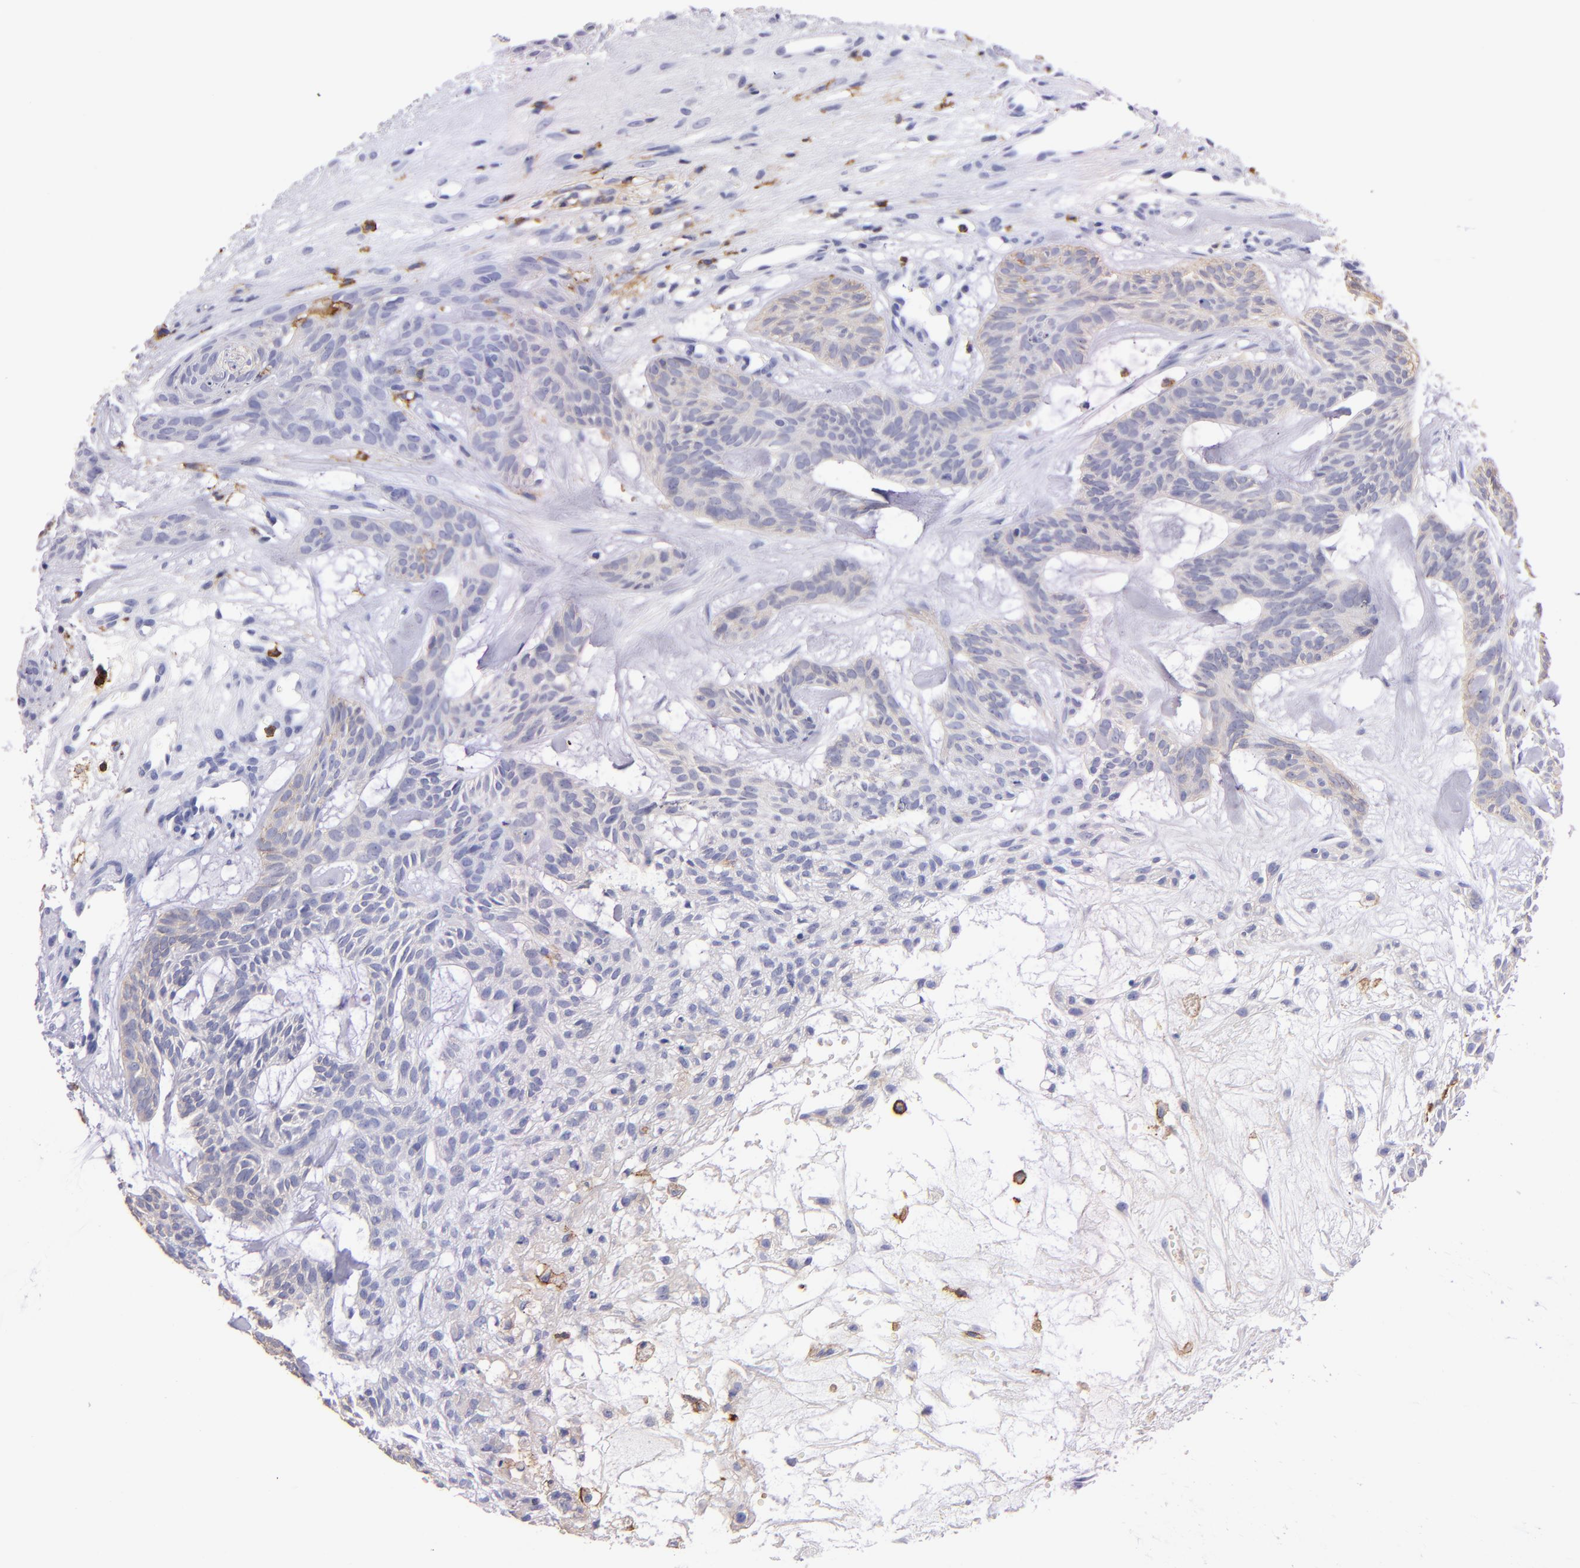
{"staining": {"intensity": "negative", "quantity": "none", "location": "none"}, "tissue": "skin cancer", "cell_type": "Tumor cells", "image_type": "cancer", "snomed": [{"axis": "morphology", "description": "Basal cell carcinoma"}, {"axis": "topography", "description": "Skin"}], "caption": "Immunohistochemistry photomicrograph of neoplastic tissue: human basal cell carcinoma (skin) stained with DAB exhibits no significant protein positivity in tumor cells.", "gene": "SPN", "patient": {"sex": "male", "age": 75}}